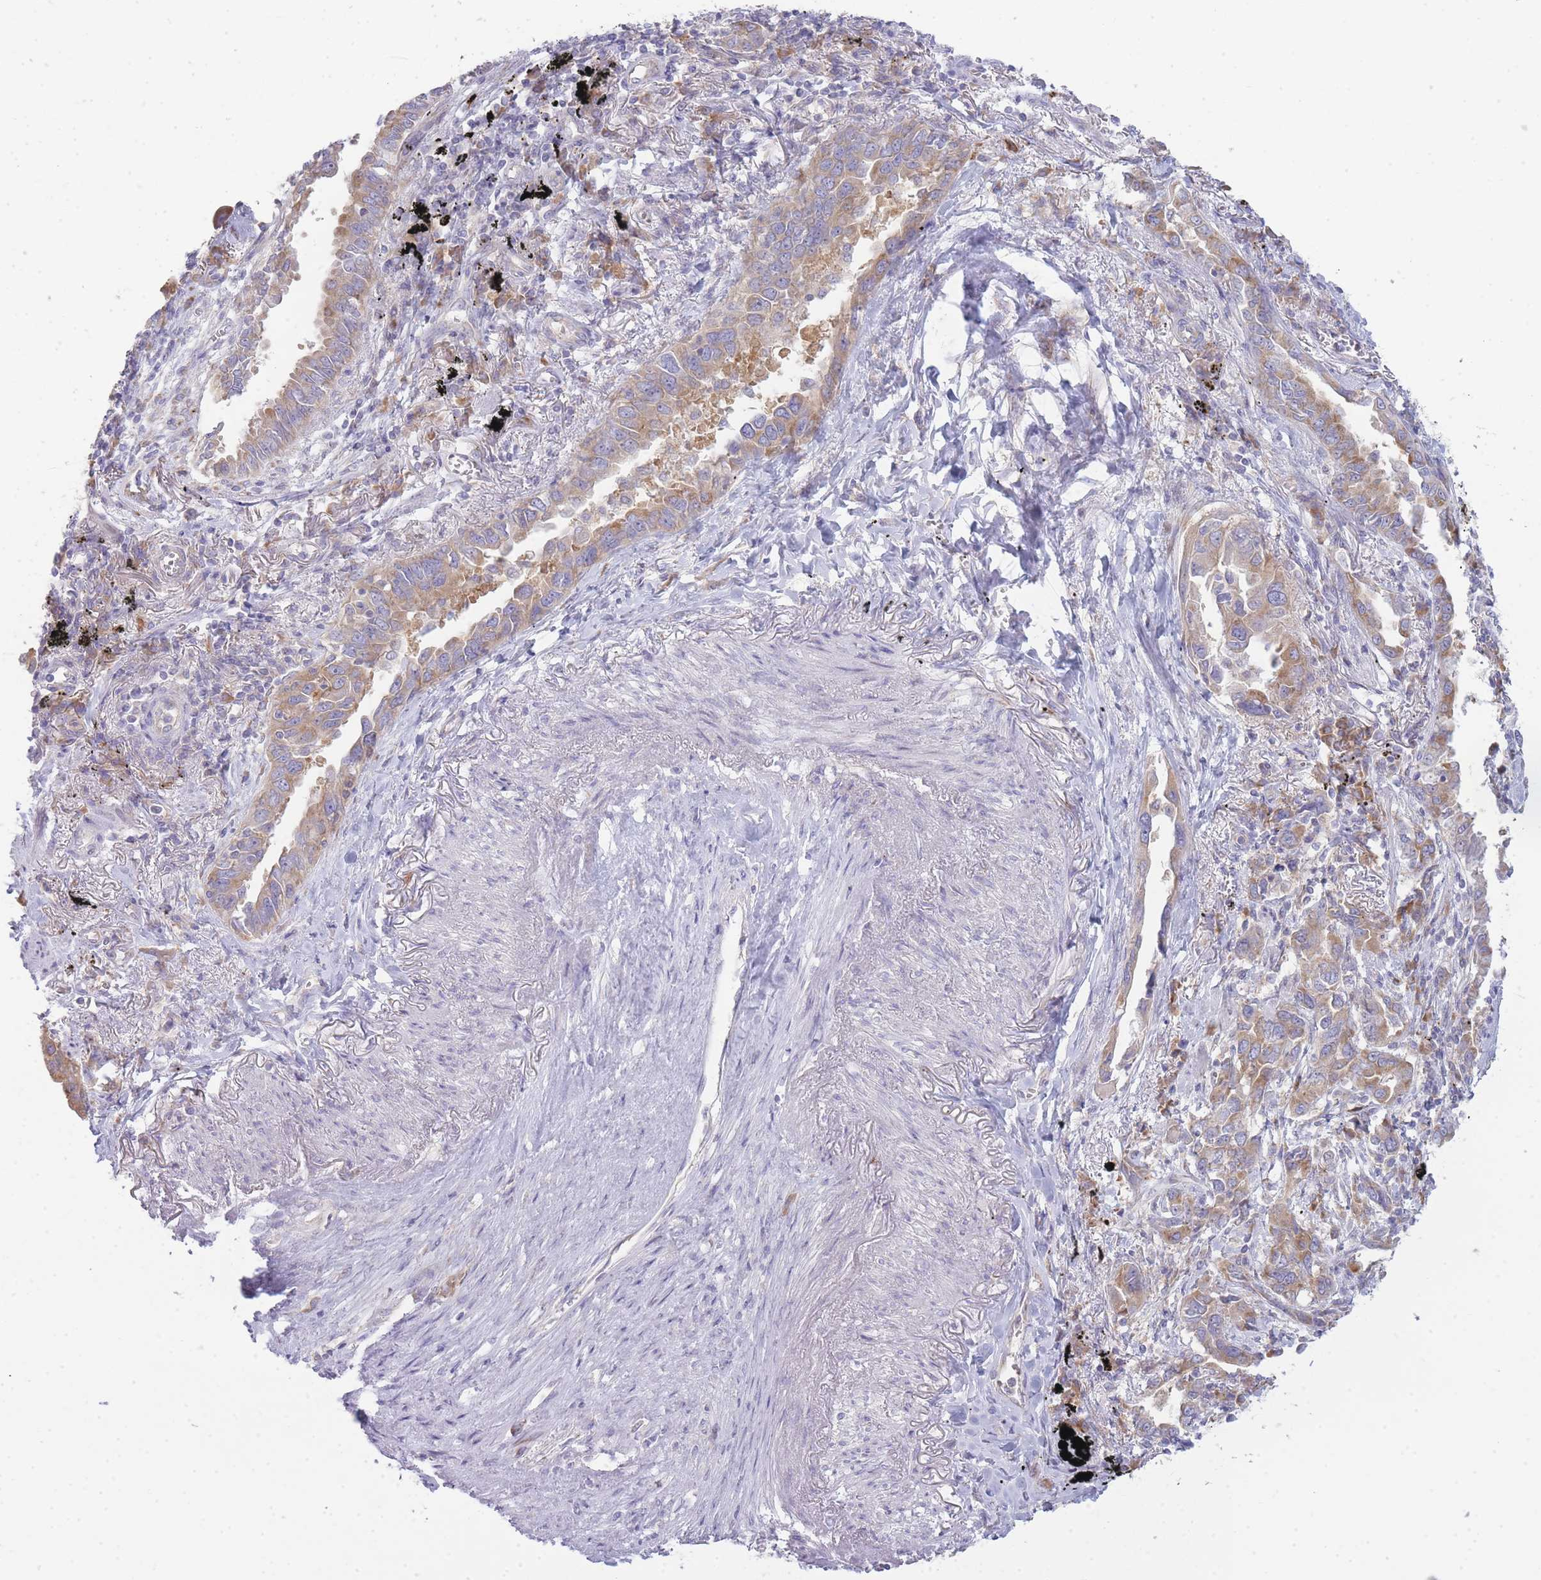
{"staining": {"intensity": "moderate", "quantity": ">75%", "location": "cytoplasmic/membranous"}, "tissue": "lung cancer", "cell_type": "Tumor cells", "image_type": "cancer", "snomed": [{"axis": "morphology", "description": "Adenocarcinoma, NOS"}, {"axis": "topography", "description": "Lung"}], "caption": "DAB (3,3'-diaminobenzidine) immunohistochemical staining of adenocarcinoma (lung) demonstrates moderate cytoplasmic/membranous protein positivity in about >75% of tumor cells. (DAB IHC with brightfield microscopy, high magnification).", "gene": "OR5L2", "patient": {"sex": "male", "age": 67}}